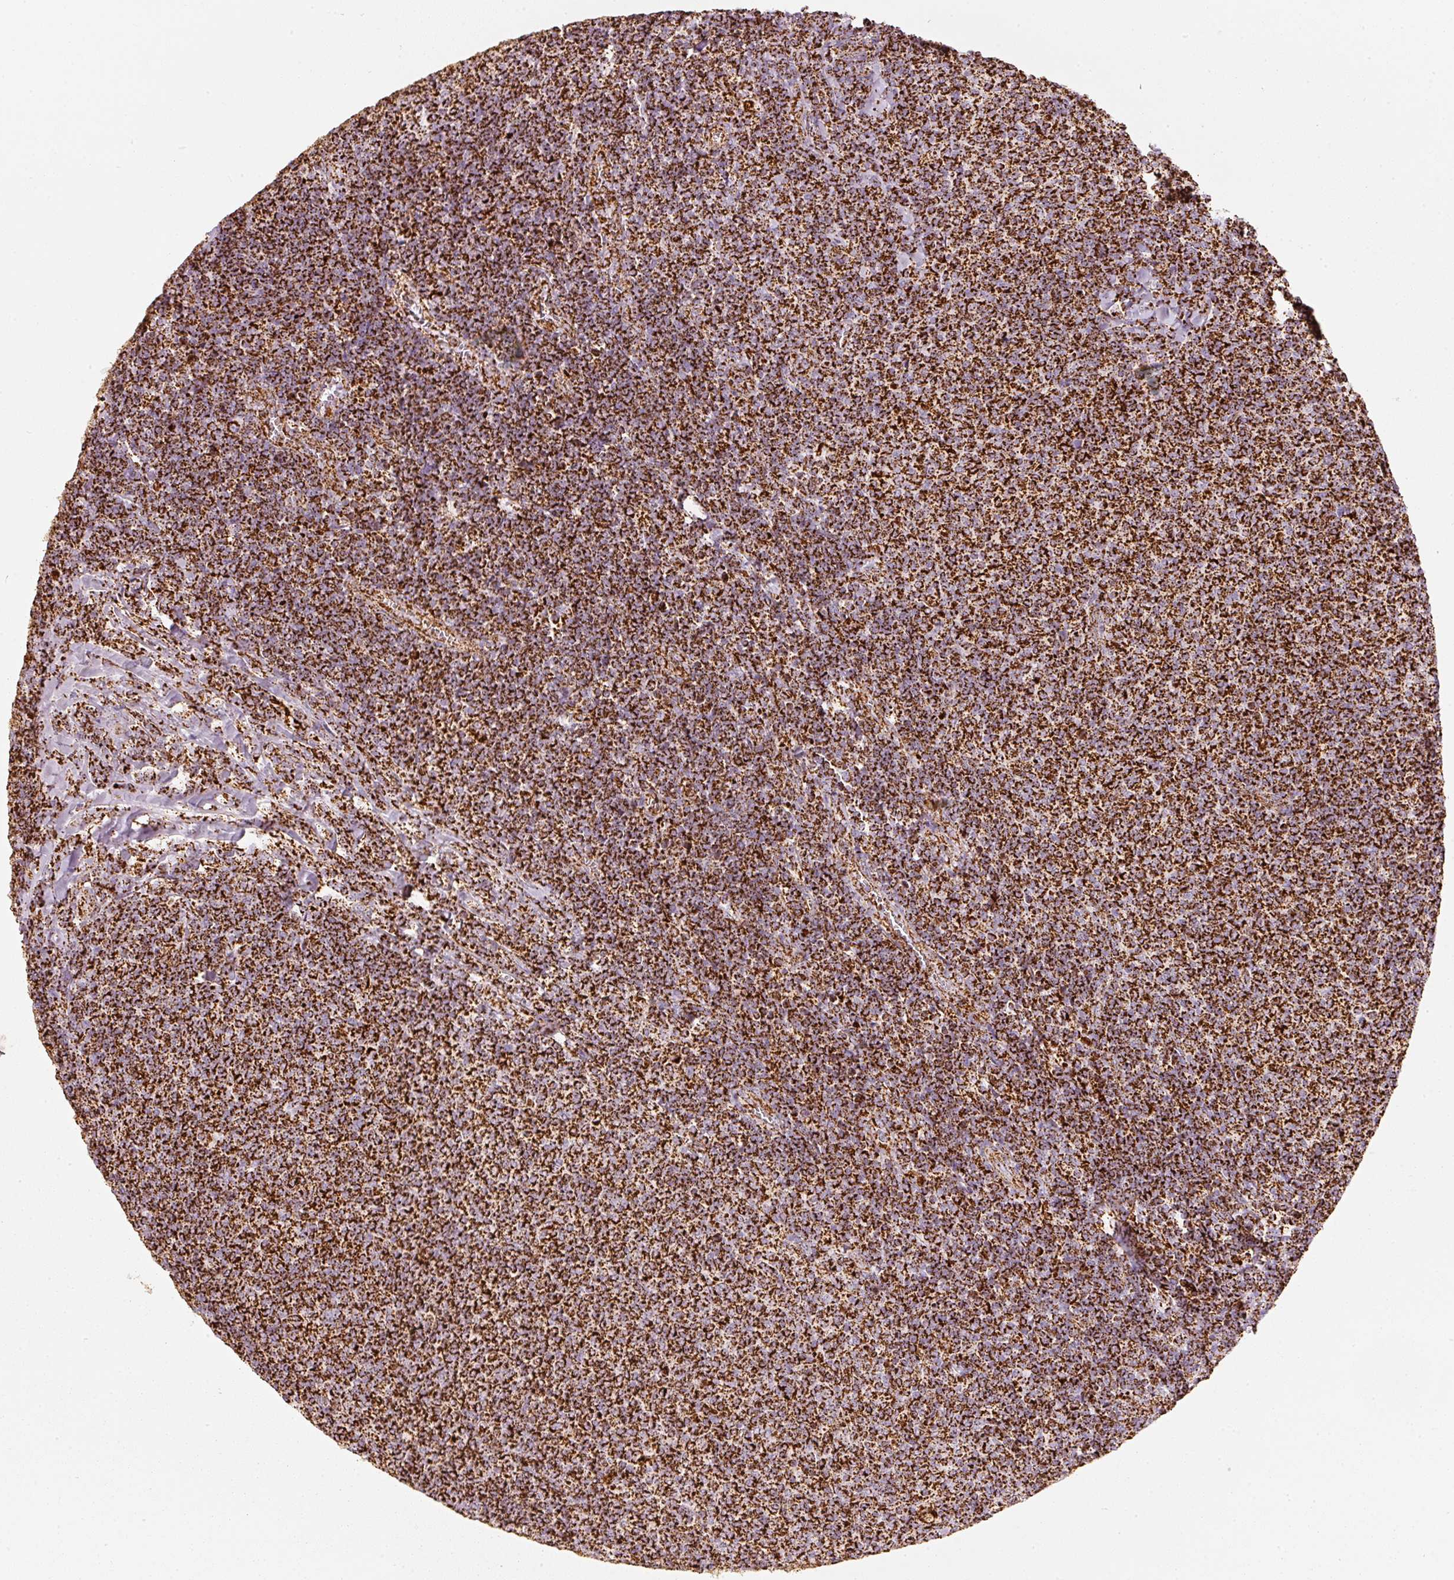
{"staining": {"intensity": "strong", "quantity": ">75%", "location": "cytoplasmic/membranous"}, "tissue": "lymphoma", "cell_type": "Tumor cells", "image_type": "cancer", "snomed": [{"axis": "morphology", "description": "Malignant lymphoma, non-Hodgkin's type, Low grade"}, {"axis": "topography", "description": "Lymph node"}], "caption": "There is high levels of strong cytoplasmic/membranous expression in tumor cells of low-grade malignant lymphoma, non-Hodgkin's type, as demonstrated by immunohistochemical staining (brown color).", "gene": "UQCRC1", "patient": {"sex": "male", "age": 52}}